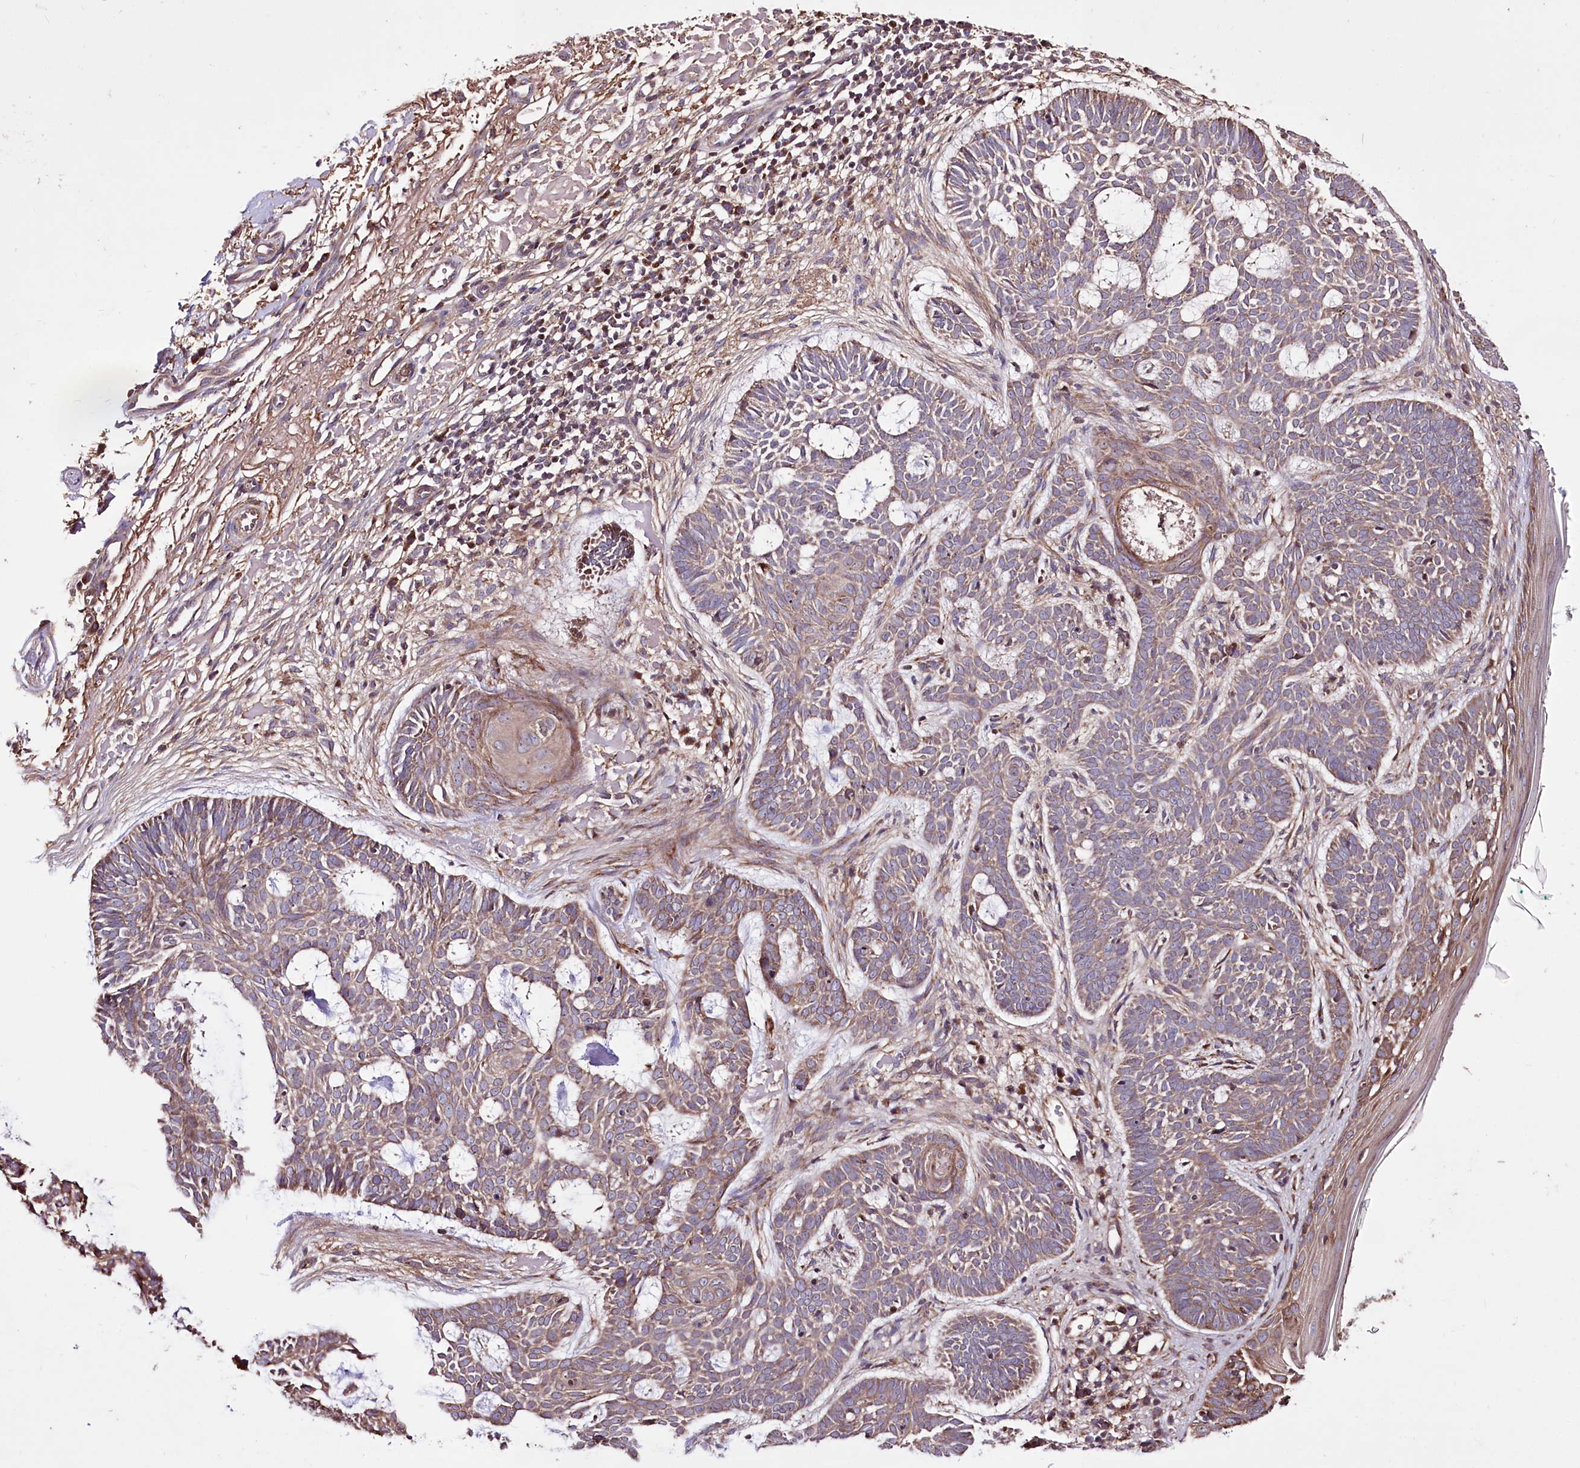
{"staining": {"intensity": "moderate", "quantity": ">75%", "location": "cytoplasmic/membranous"}, "tissue": "skin cancer", "cell_type": "Tumor cells", "image_type": "cancer", "snomed": [{"axis": "morphology", "description": "Basal cell carcinoma"}, {"axis": "topography", "description": "Skin"}], "caption": "The image demonstrates staining of skin cancer (basal cell carcinoma), revealing moderate cytoplasmic/membranous protein expression (brown color) within tumor cells.", "gene": "WWC1", "patient": {"sex": "male", "age": 85}}